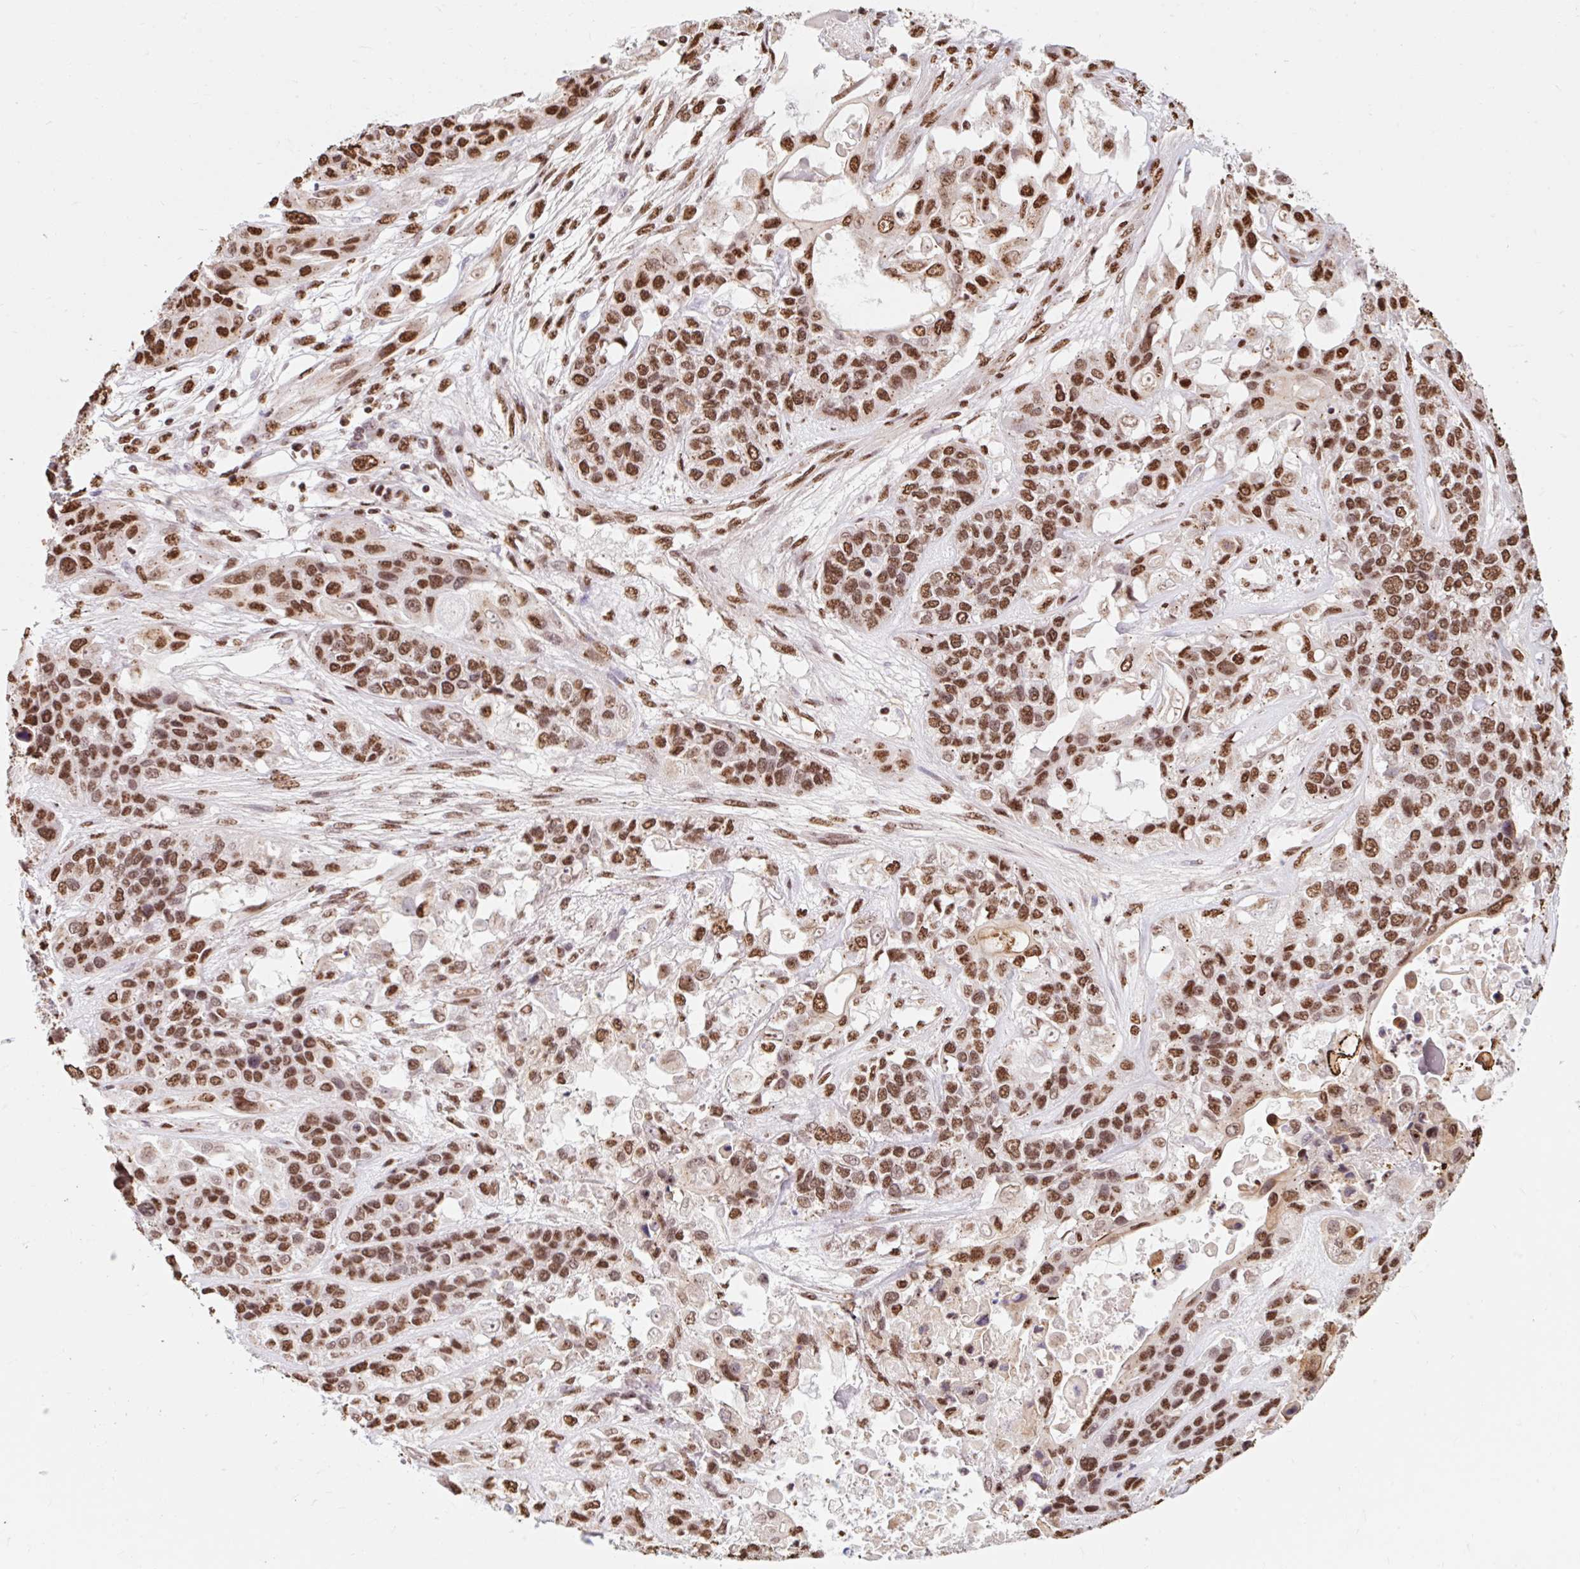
{"staining": {"intensity": "strong", "quantity": ">75%", "location": "nuclear"}, "tissue": "lung cancer", "cell_type": "Tumor cells", "image_type": "cancer", "snomed": [{"axis": "morphology", "description": "Squamous cell carcinoma, NOS"}, {"axis": "topography", "description": "Lung"}], "caption": "Immunohistochemistry (IHC) staining of lung cancer (squamous cell carcinoma), which exhibits high levels of strong nuclear expression in about >75% of tumor cells indicating strong nuclear protein positivity. The staining was performed using DAB (3,3'-diaminobenzidine) (brown) for protein detection and nuclei were counterstained in hematoxylin (blue).", "gene": "BICRA", "patient": {"sex": "female", "age": 70}}